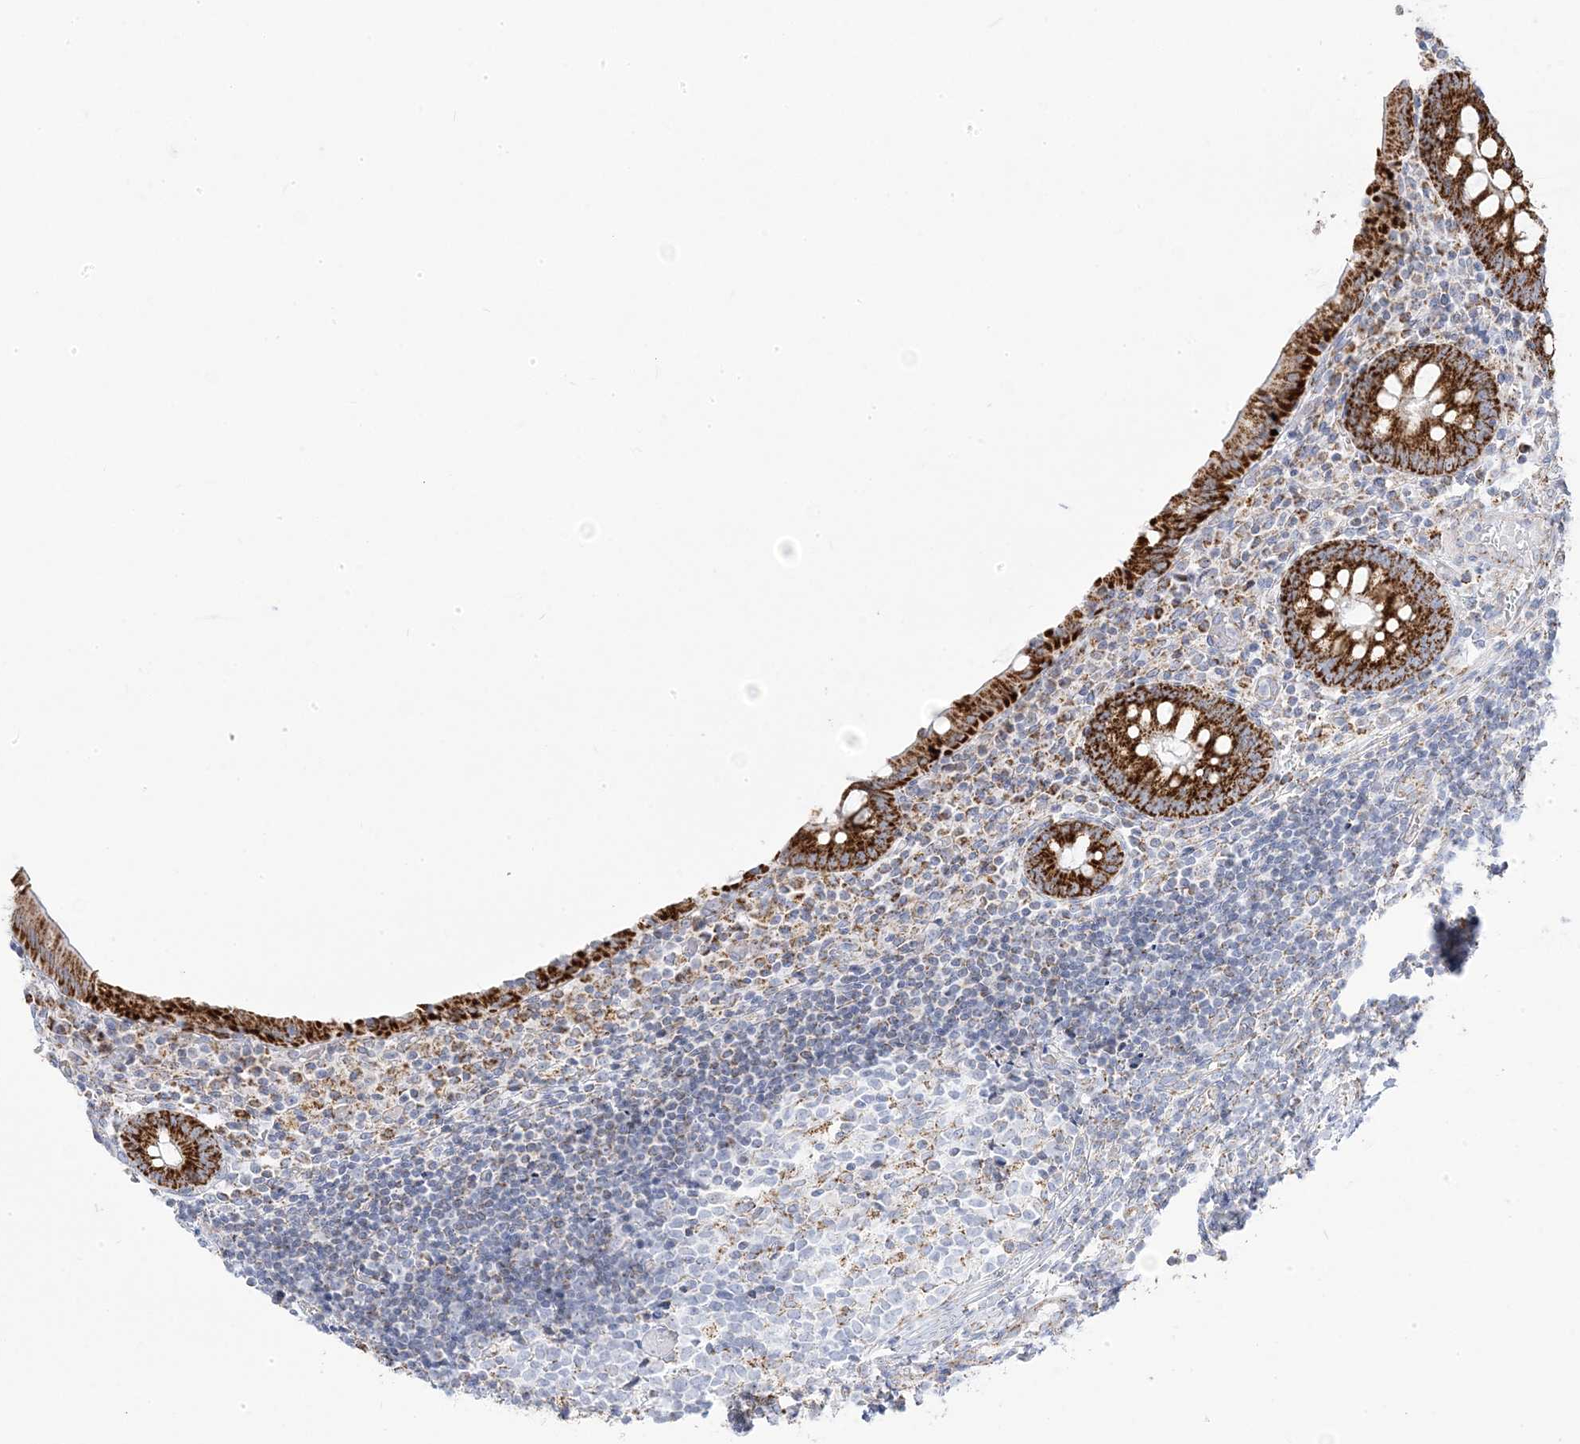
{"staining": {"intensity": "strong", "quantity": ">75%", "location": "cytoplasmic/membranous"}, "tissue": "appendix", "cell_type": "Glandular cells", "image_type": "normal", "snomed": [{"axis": "morphology", "description": "Normal tissue, NOS"}, {"axis": "topography", "description": "Appendix"}], "caption": "This is an image of immunohistochemistry (IHC) staining of normal appendix, which shows strong expression in the cytoplasmic/membranous of glandular cells.", "gene": "PCCB", "patient": {"sex": "female", "age": 17}}